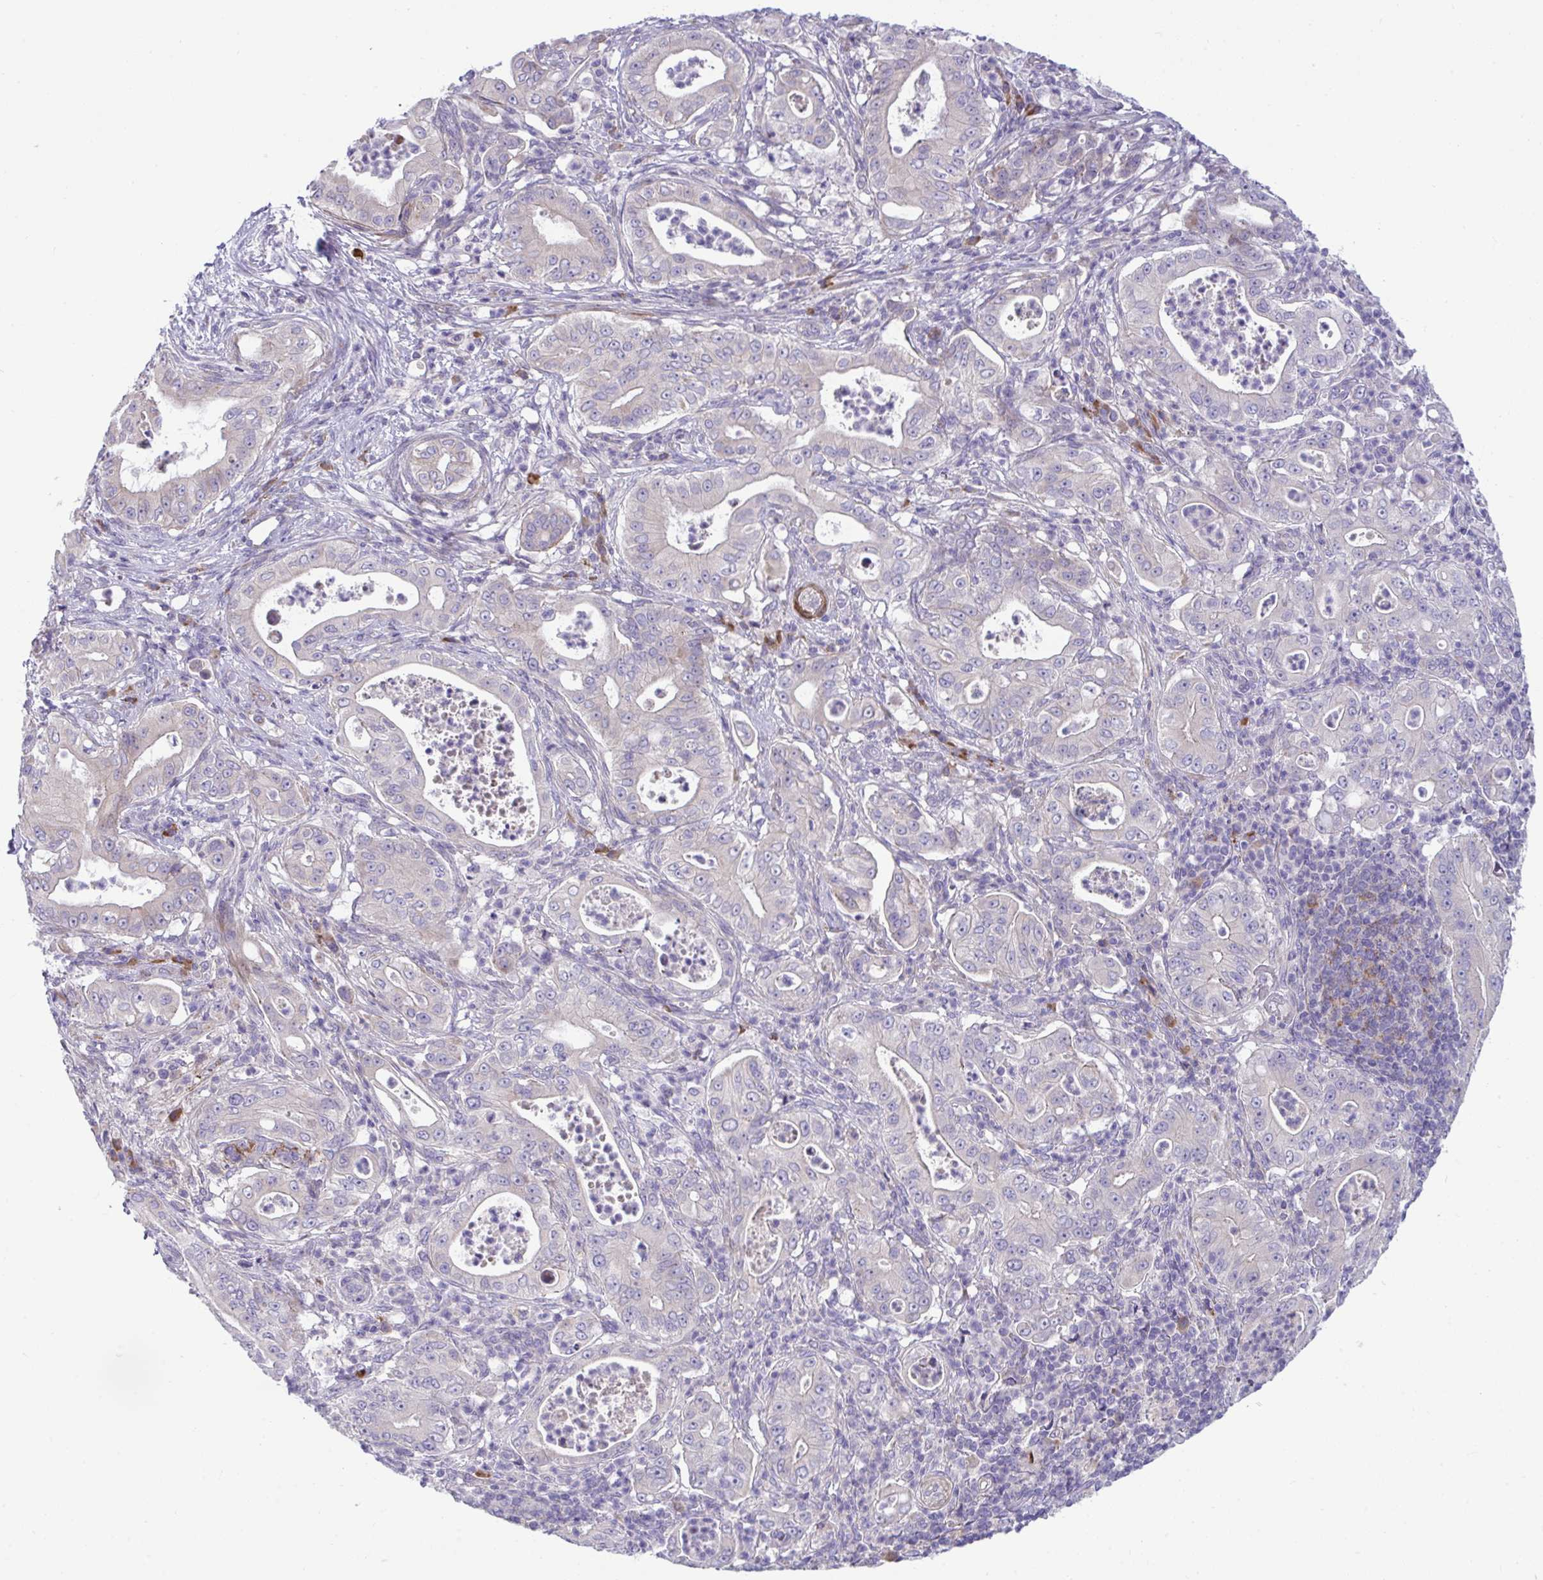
{"staining": {"intensity": "negative", "quantity": "none", "location": "none"}, "tissue": "pancreatic cancer", "cell_type": "Tumor cells", "image_type": "cancer", "snomed": [{"axis": "morphology", "description": "Adenocarcinoma, NOS"}, {"axis": "topography", "description": "Pancreas"}], "caption": "There is no significant expression in tumor cells of pancreatic cancer. The staining is performed using DAB (3,3'-diaminobenzidine) brown chromogen with nuclei counter-stained in using hematoxylin.", "gene": "PIGZ", "patient": {"sex": "male", "age": 71}}